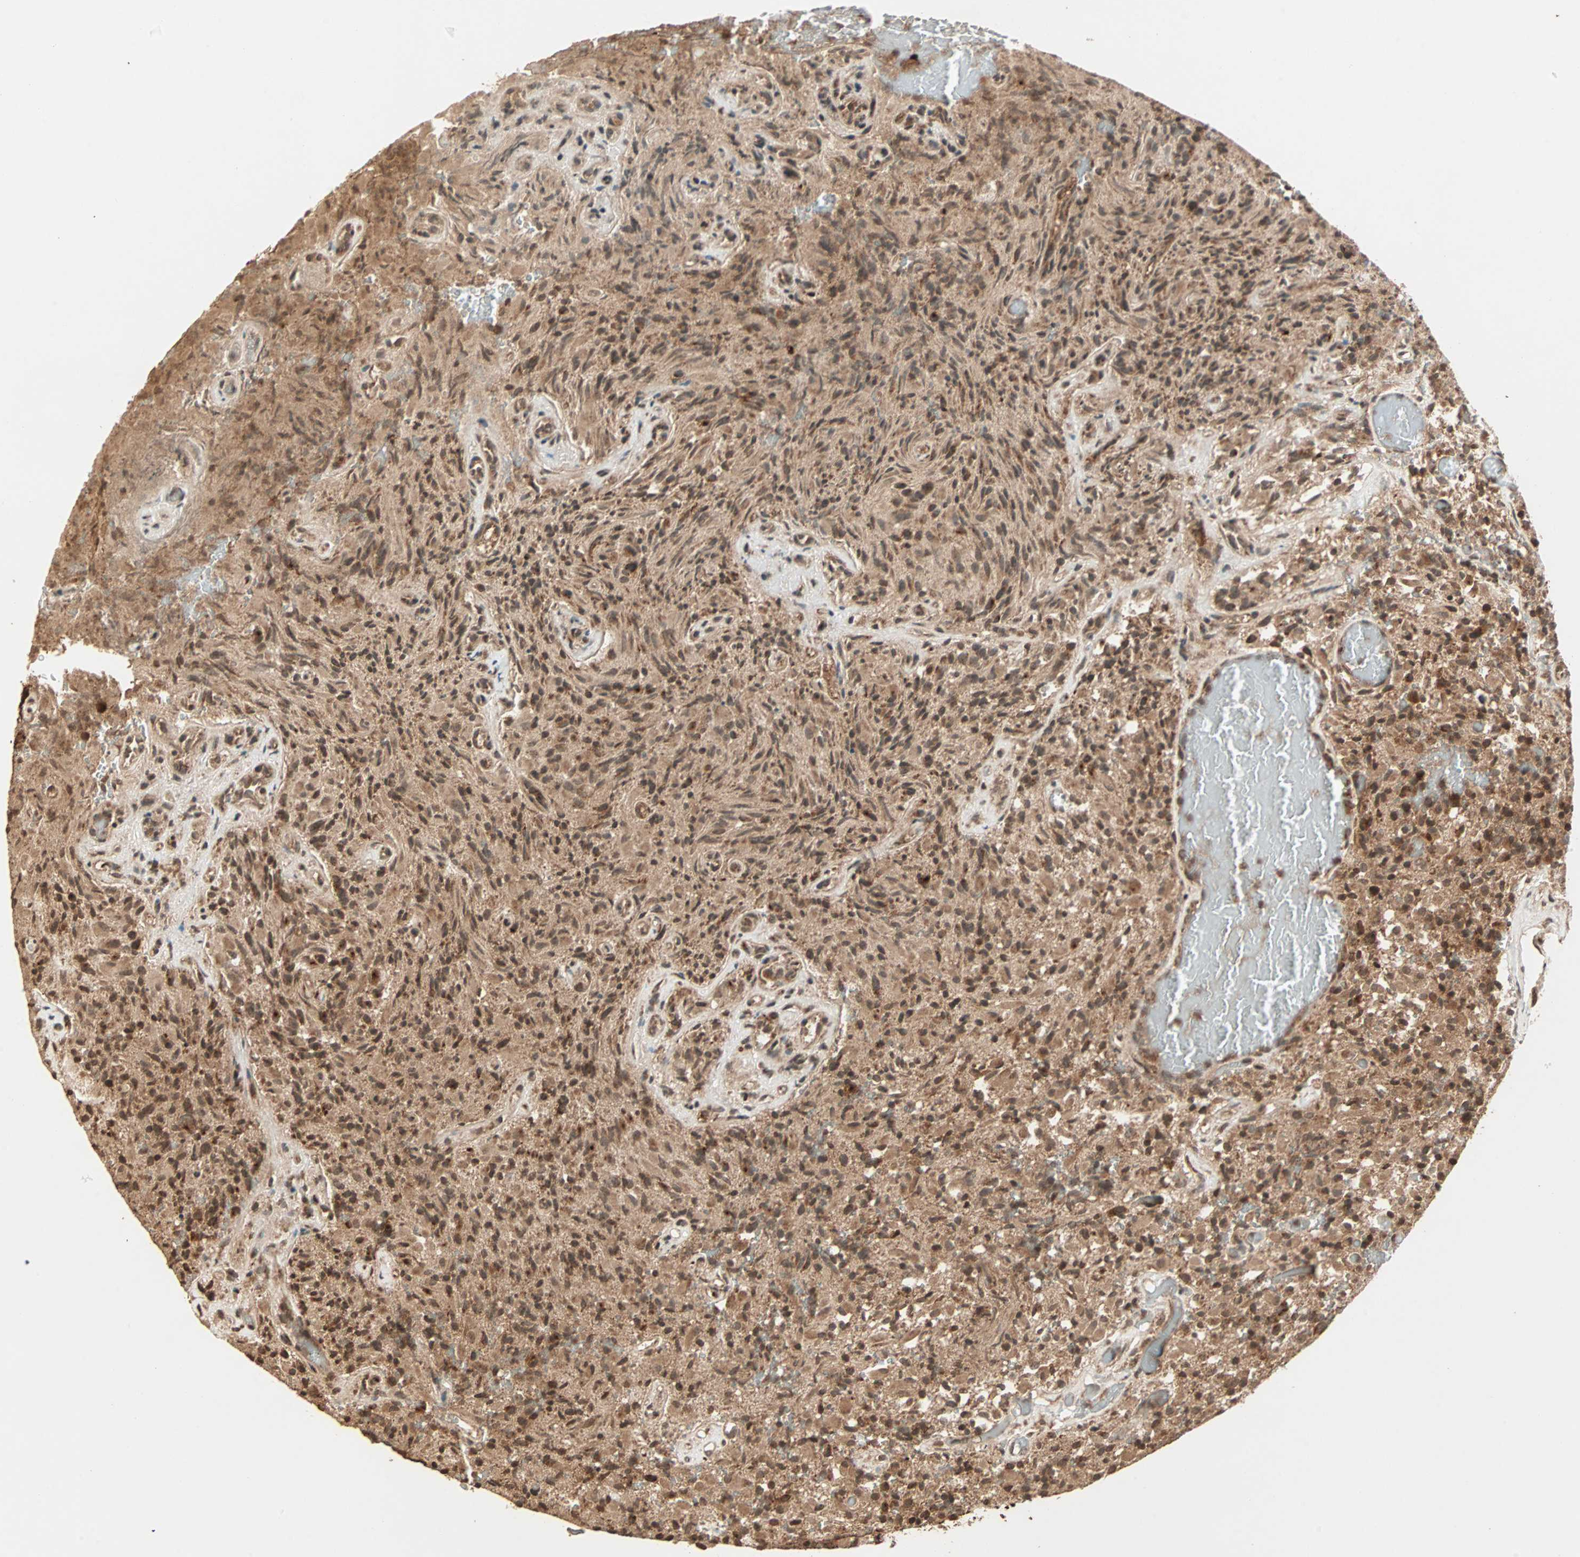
{"staining": {"intensity": "strong", "quantity": ">75%", "location": "cytoplasmic/membranous,nuclear"}, "tissue": "glioma", "cell_type": "Tumor cells", "image_type": "cancer", "snomed": [{"axis": "morphology", "description": "Glioma, malignant, High grade"}, {"axis": "topography", "description": "Brain"}], "caption": "A brown stain highlights strong cytoplasmic/membranous and nuclear staining of a protein in human glioma tumor cells.", "gene": "RFFL", "patient": {"sex": "male", "age": 71}}